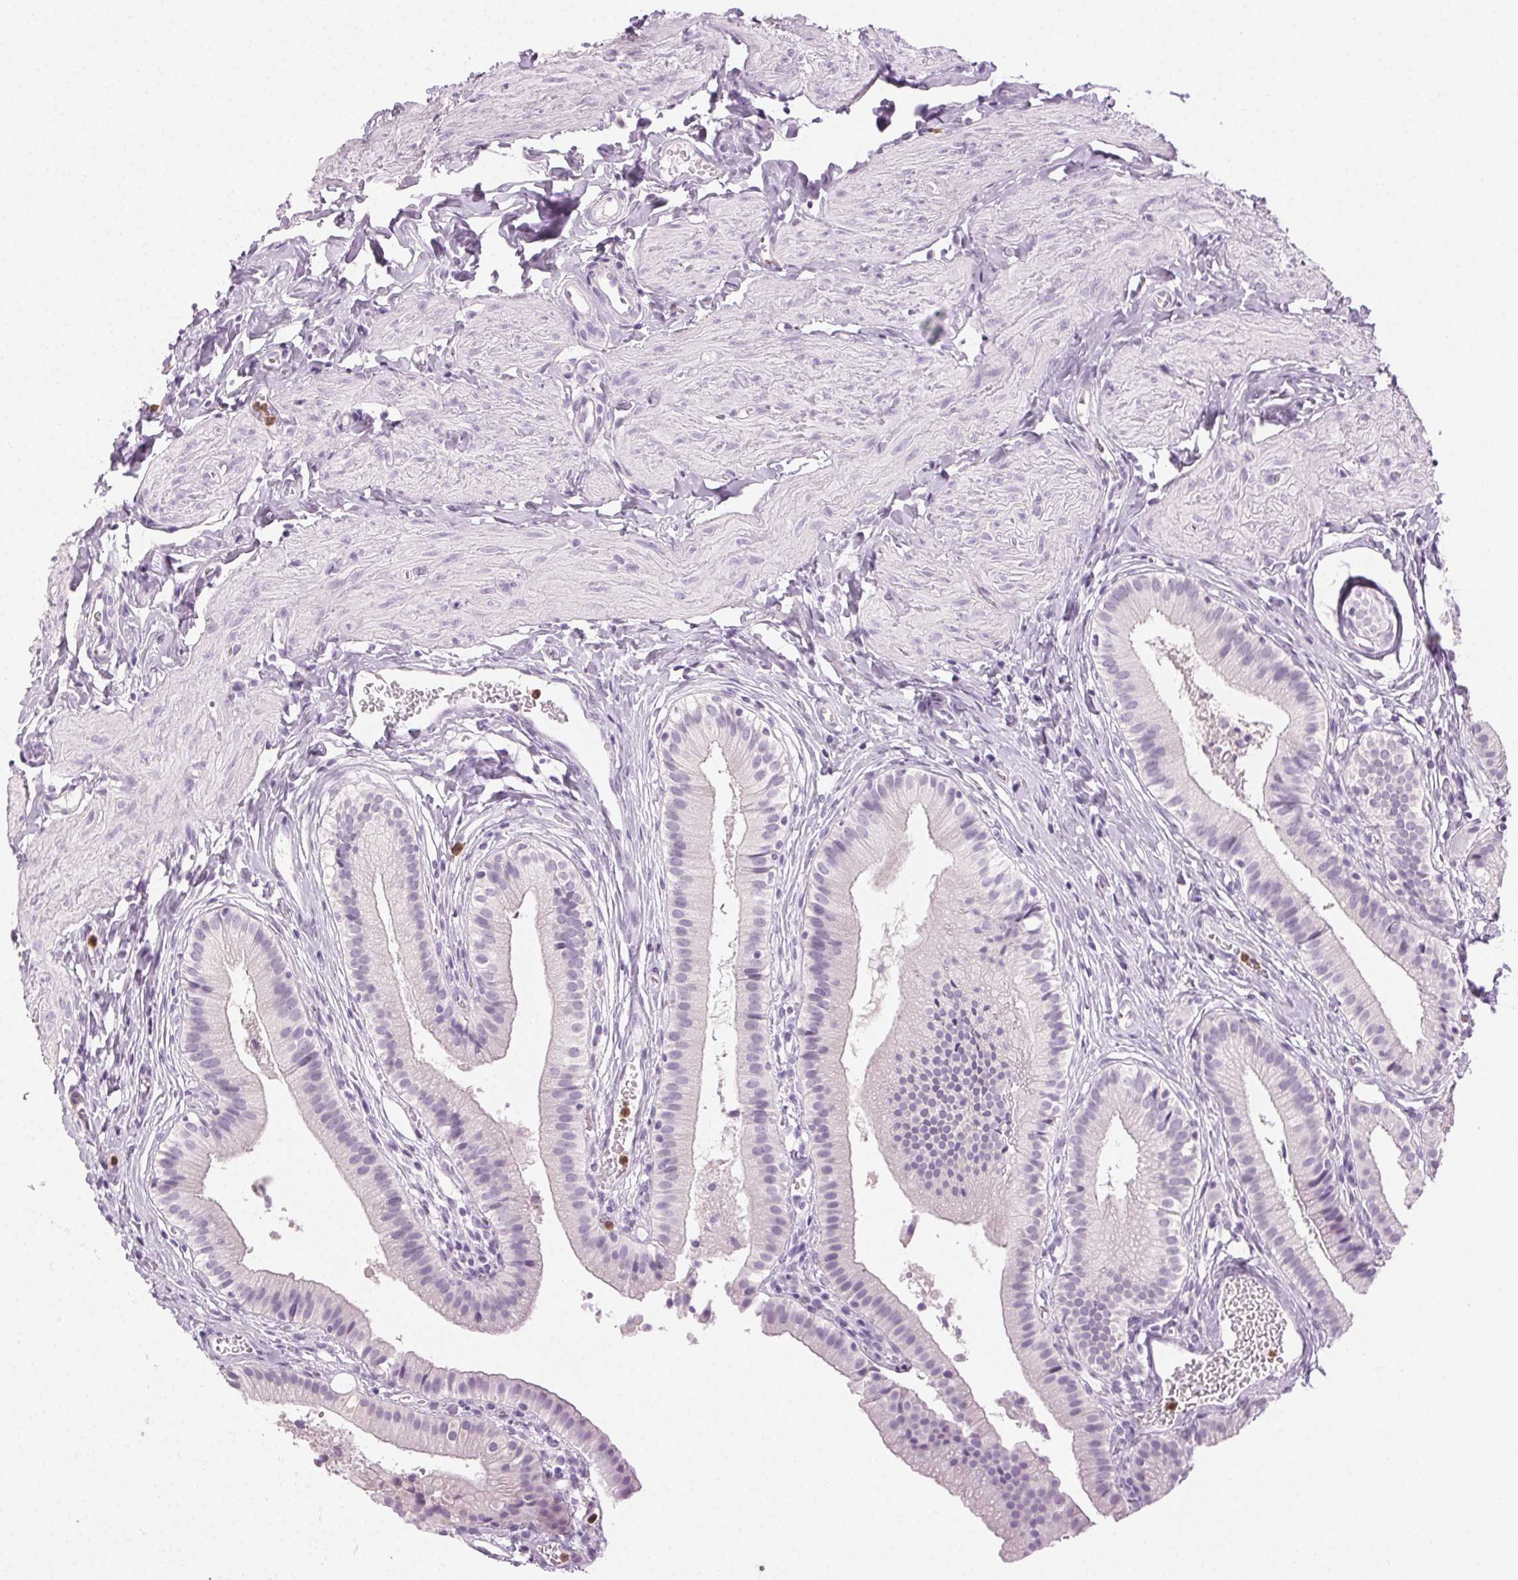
{"staining": {"intensity": "negative", "quantity": "none", "location": "none"}, "tissue": "gallbladder", "cell_type": "Glandular cells", "image_type": "normal", "snomed": [{"axis": "morphology", "description": "Normal tissue, NOS"}, {"axis": "topography", "description": "Gallbladder"}], "caption": "Immunohistochemistry (IHC) image of normal gallbladder stained for a protein (brown), which displays no positivity in glandular cells.", "gene": "MPO", "patient": {"sex": "female", "age": 47}}